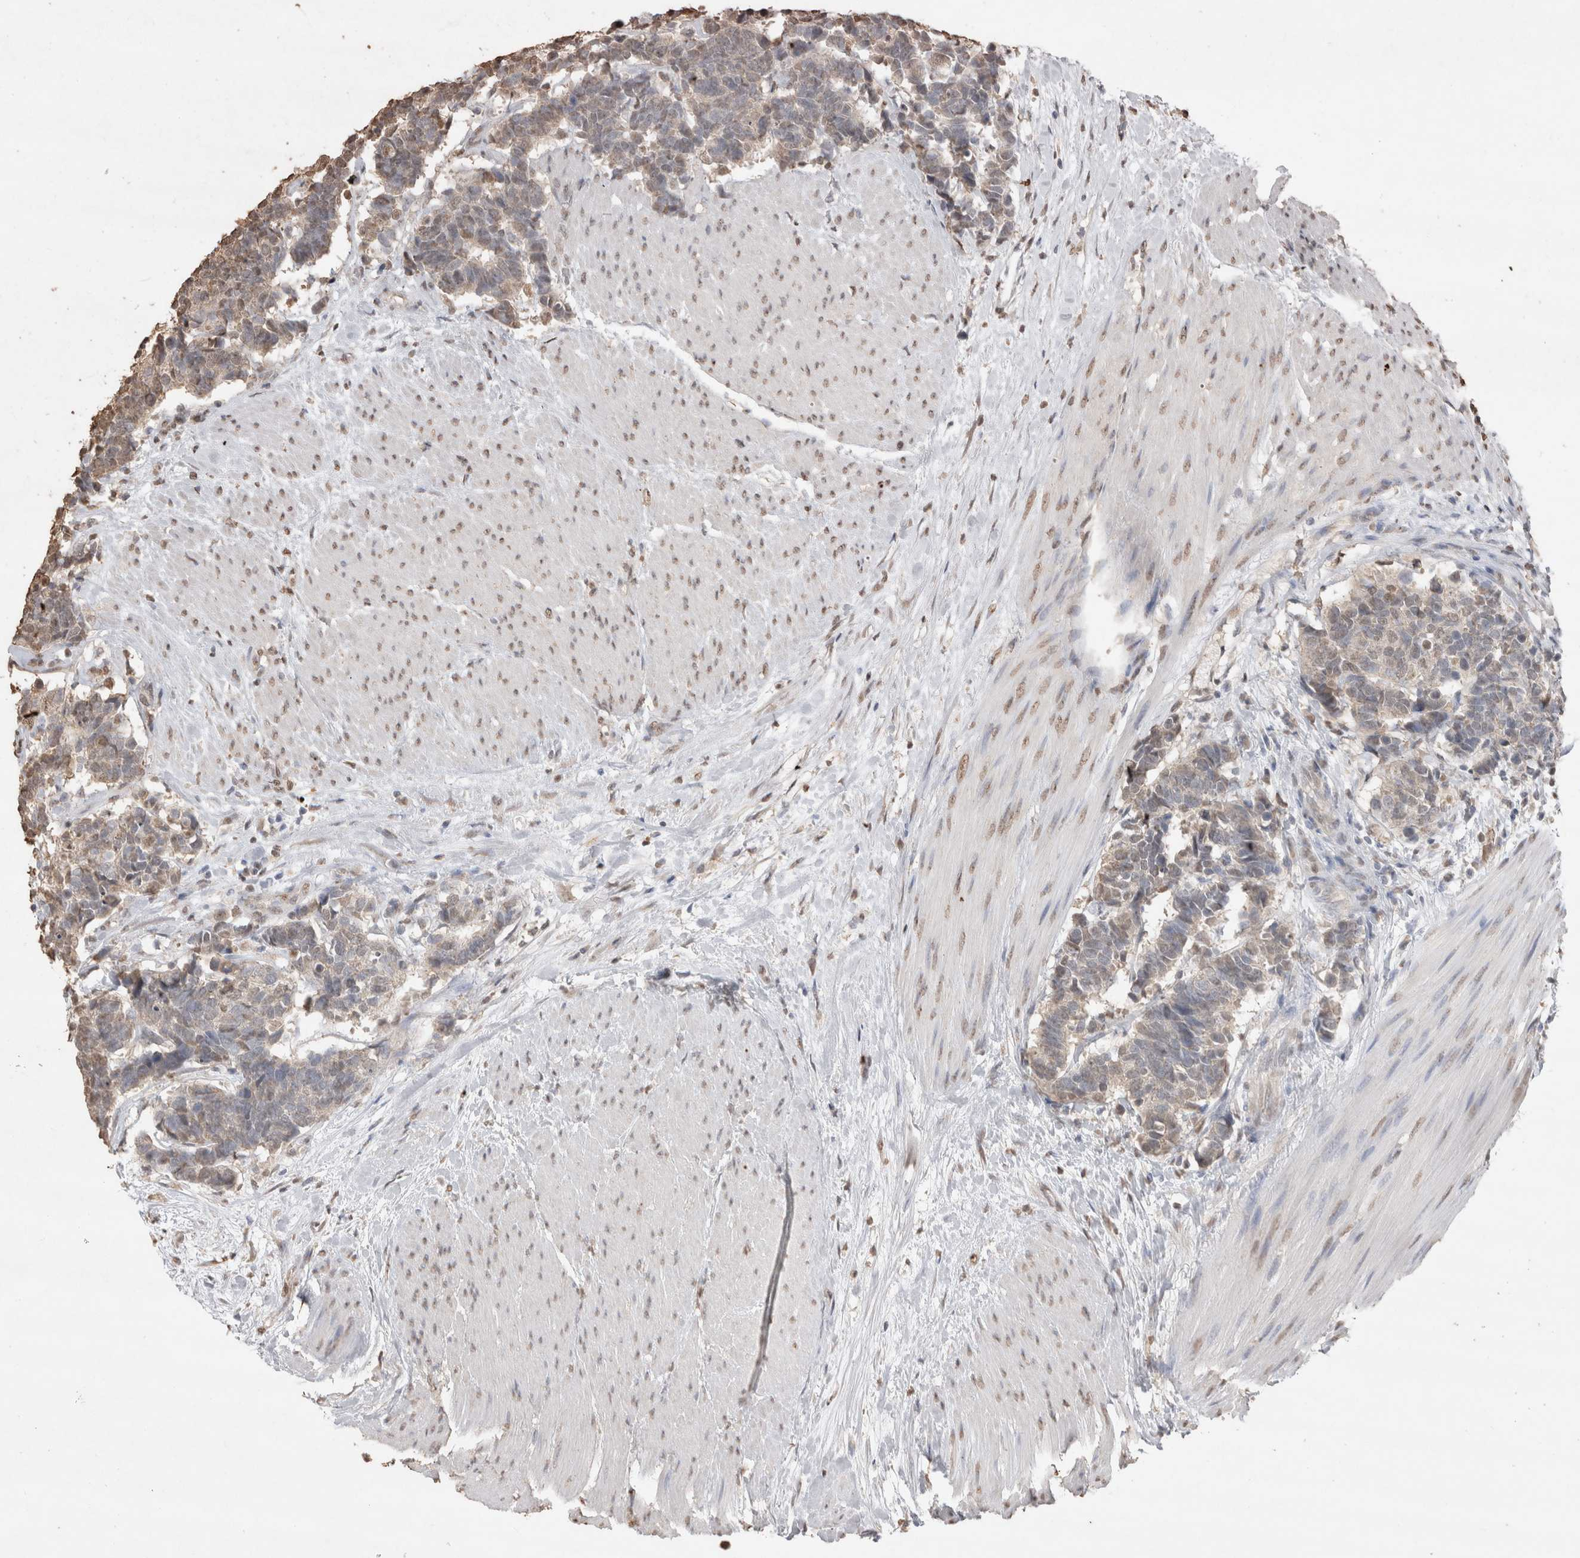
{"staining": {"intensity": "weak", "quantity": "<25%", "location": "nuclear"}, "tissue": "carcinoid", "cell_type": "Tumor cells", "image_type": "cancer", "snomed": [{"axis": "morphology", "description": "Carcinoma, NOS"}, {"axis": "morphology", "description": "Carcinoid, malignant, NOS"}, {"axis": "topography", "description": "Urinary bladder"}], "caption": "High magnification brightfield microscopy of carcinoma stained with DAB (brown) and counterstained with hematoxylin (blue): tumor cells show no significant expression.", "gene": "MLX", "patient": {"sex": "male", "age": 57}}